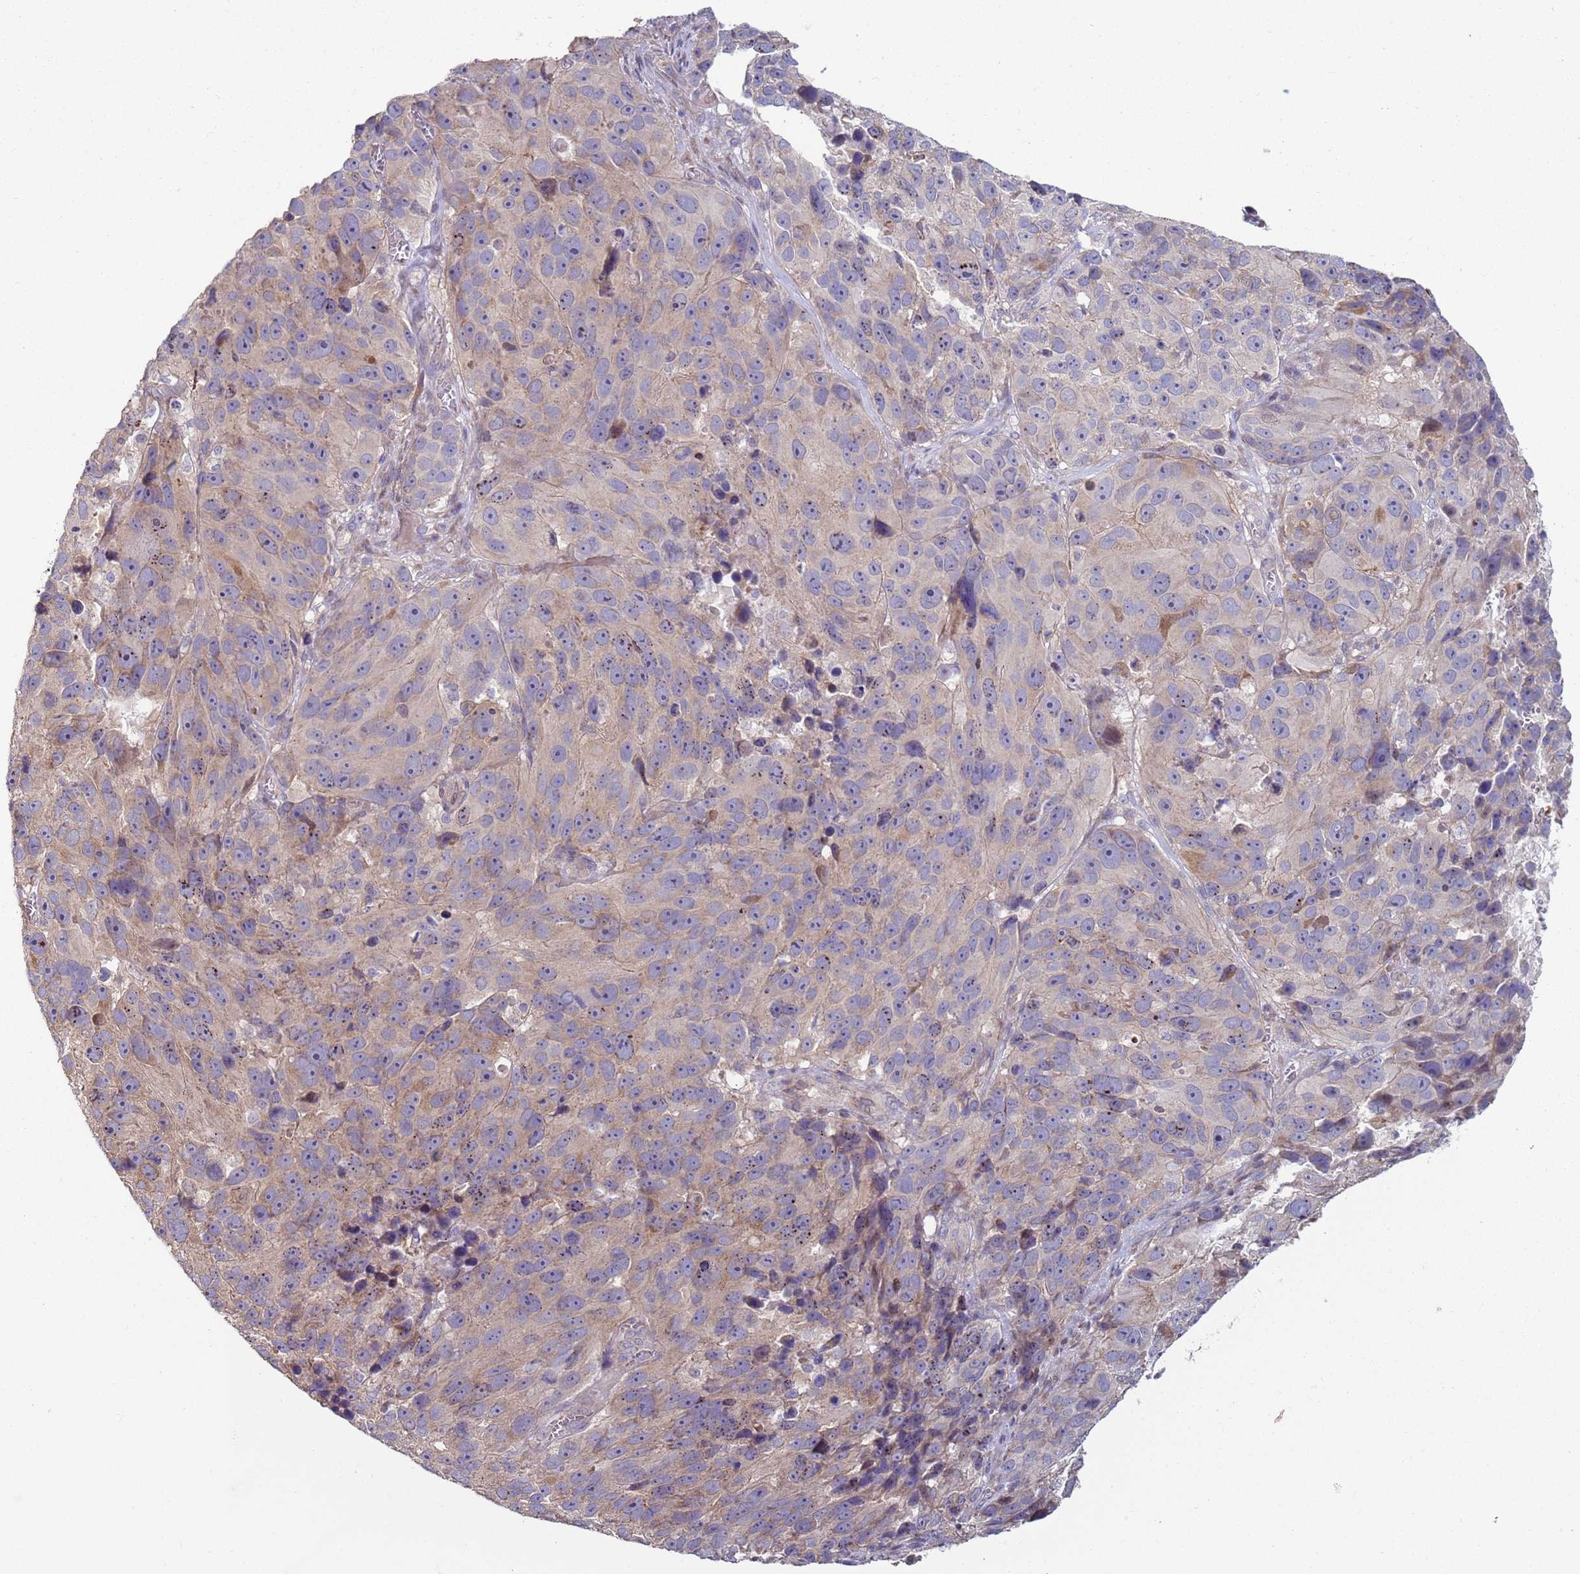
{"staining": {"intensity": "weak", "quantity": "25%-75%", "location": "cytoplasmic/membranous"}, "tissue": "melanoma", "cell_type": "Tumor cells", "image_type": "cancer", "snomed": [{"axis": "morphology", "description": "Malignant melanoma, NOS"}, {"axis": "topography", "description": "Skin"}], "caption": "A low amount of weak cytoplasmic/membranous positivity is present in approximately 25%-75% of tumor cells in malignant melanoma tissue.", "gene": "DIP2B", "patient": {"sex": "male", "age": 84}}